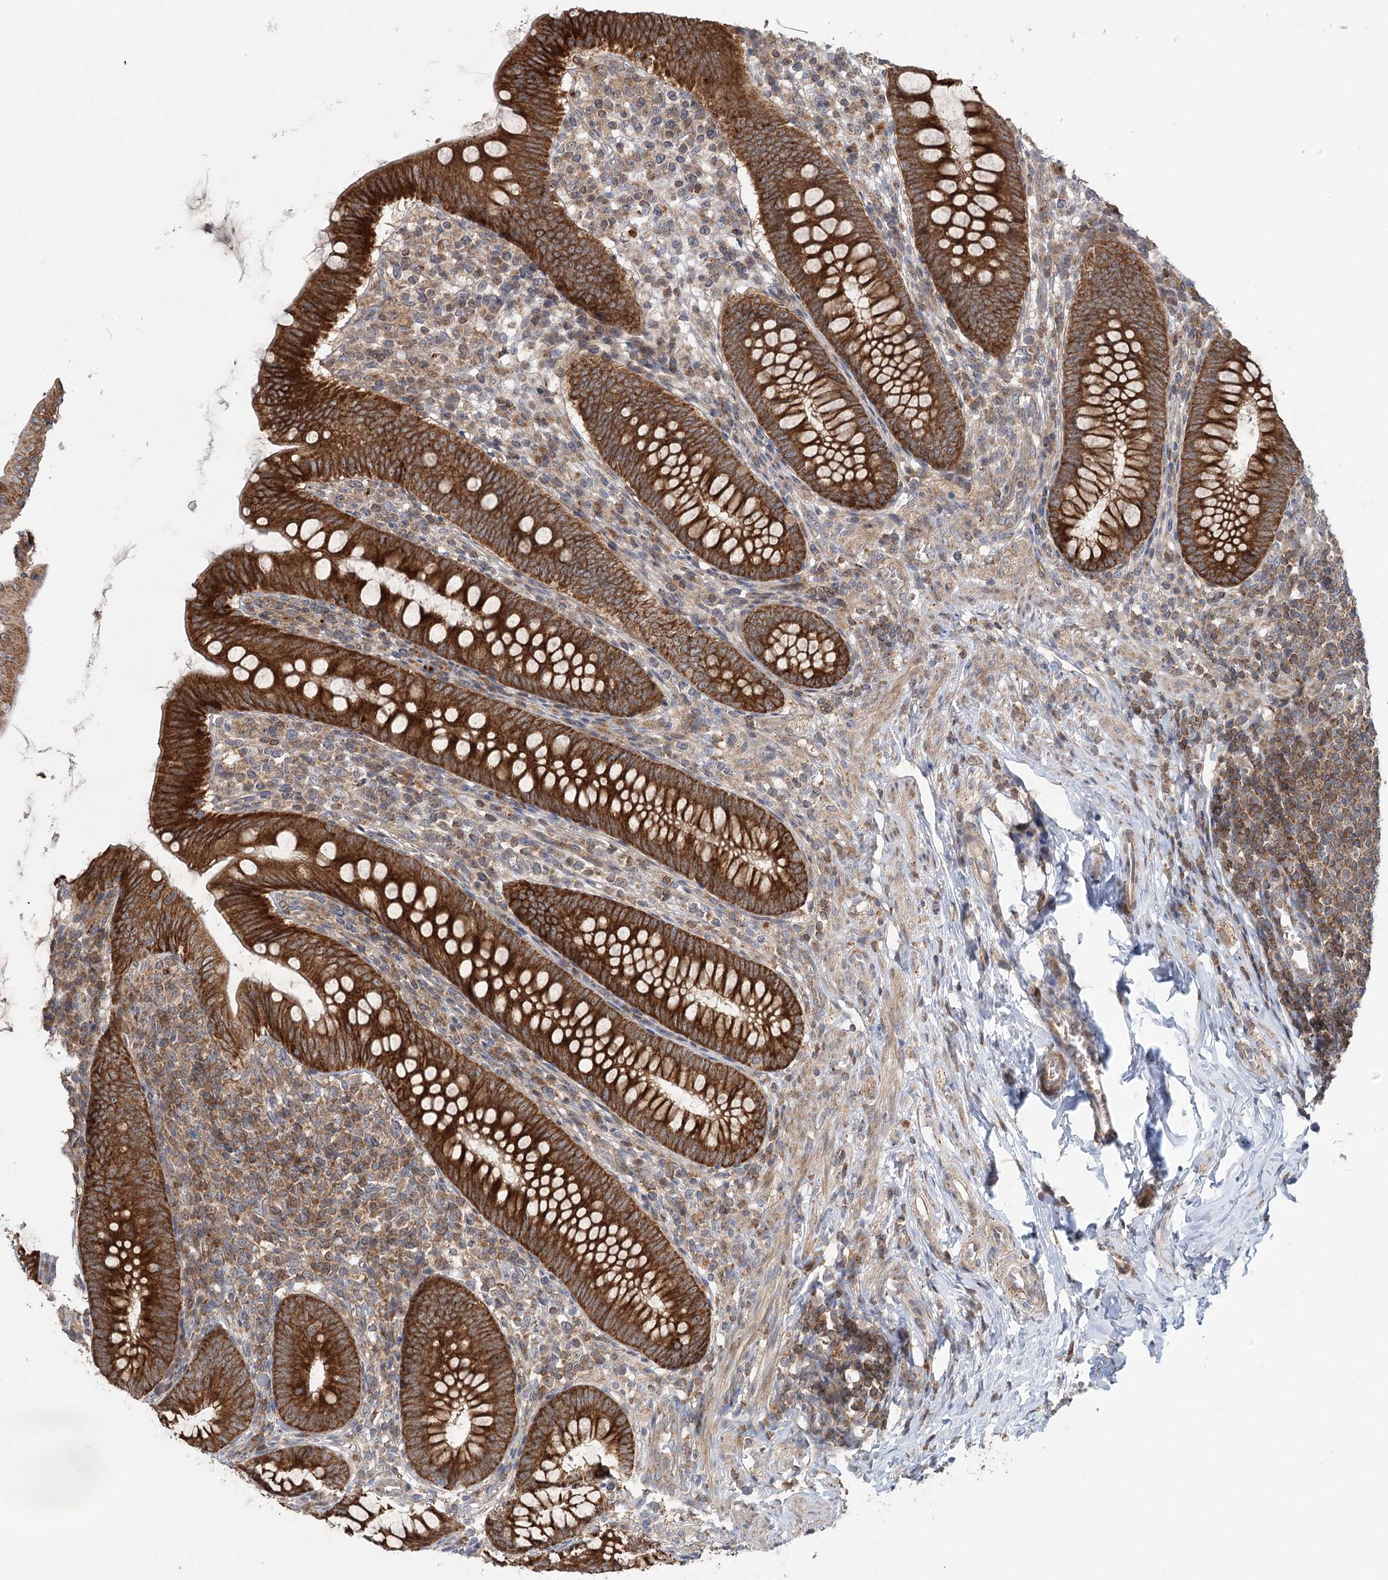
{"staining": {"intensity": "strong", "quantity": ">75%", "location": "cytoplasmic/membranous"}, "tissue": "appendix", "cell_type": "Glandular cells", "image_type": "normal", "snomed": [{"axis": "morphology", "description": "Normal tissue, NOS"}, {"axis": "topography", "description": "Appendix"}], "caption": "Protein staining shows strong cytoplasmic/membranous staining in about >75% of glandular cells in benign appendix. (DAB (3,3'-diaminobenzidine) IHC with brightfield microscopy, high magnification).", "gene": "ENSG00000273217", "patient": {"sex": "male", "age": 14}}